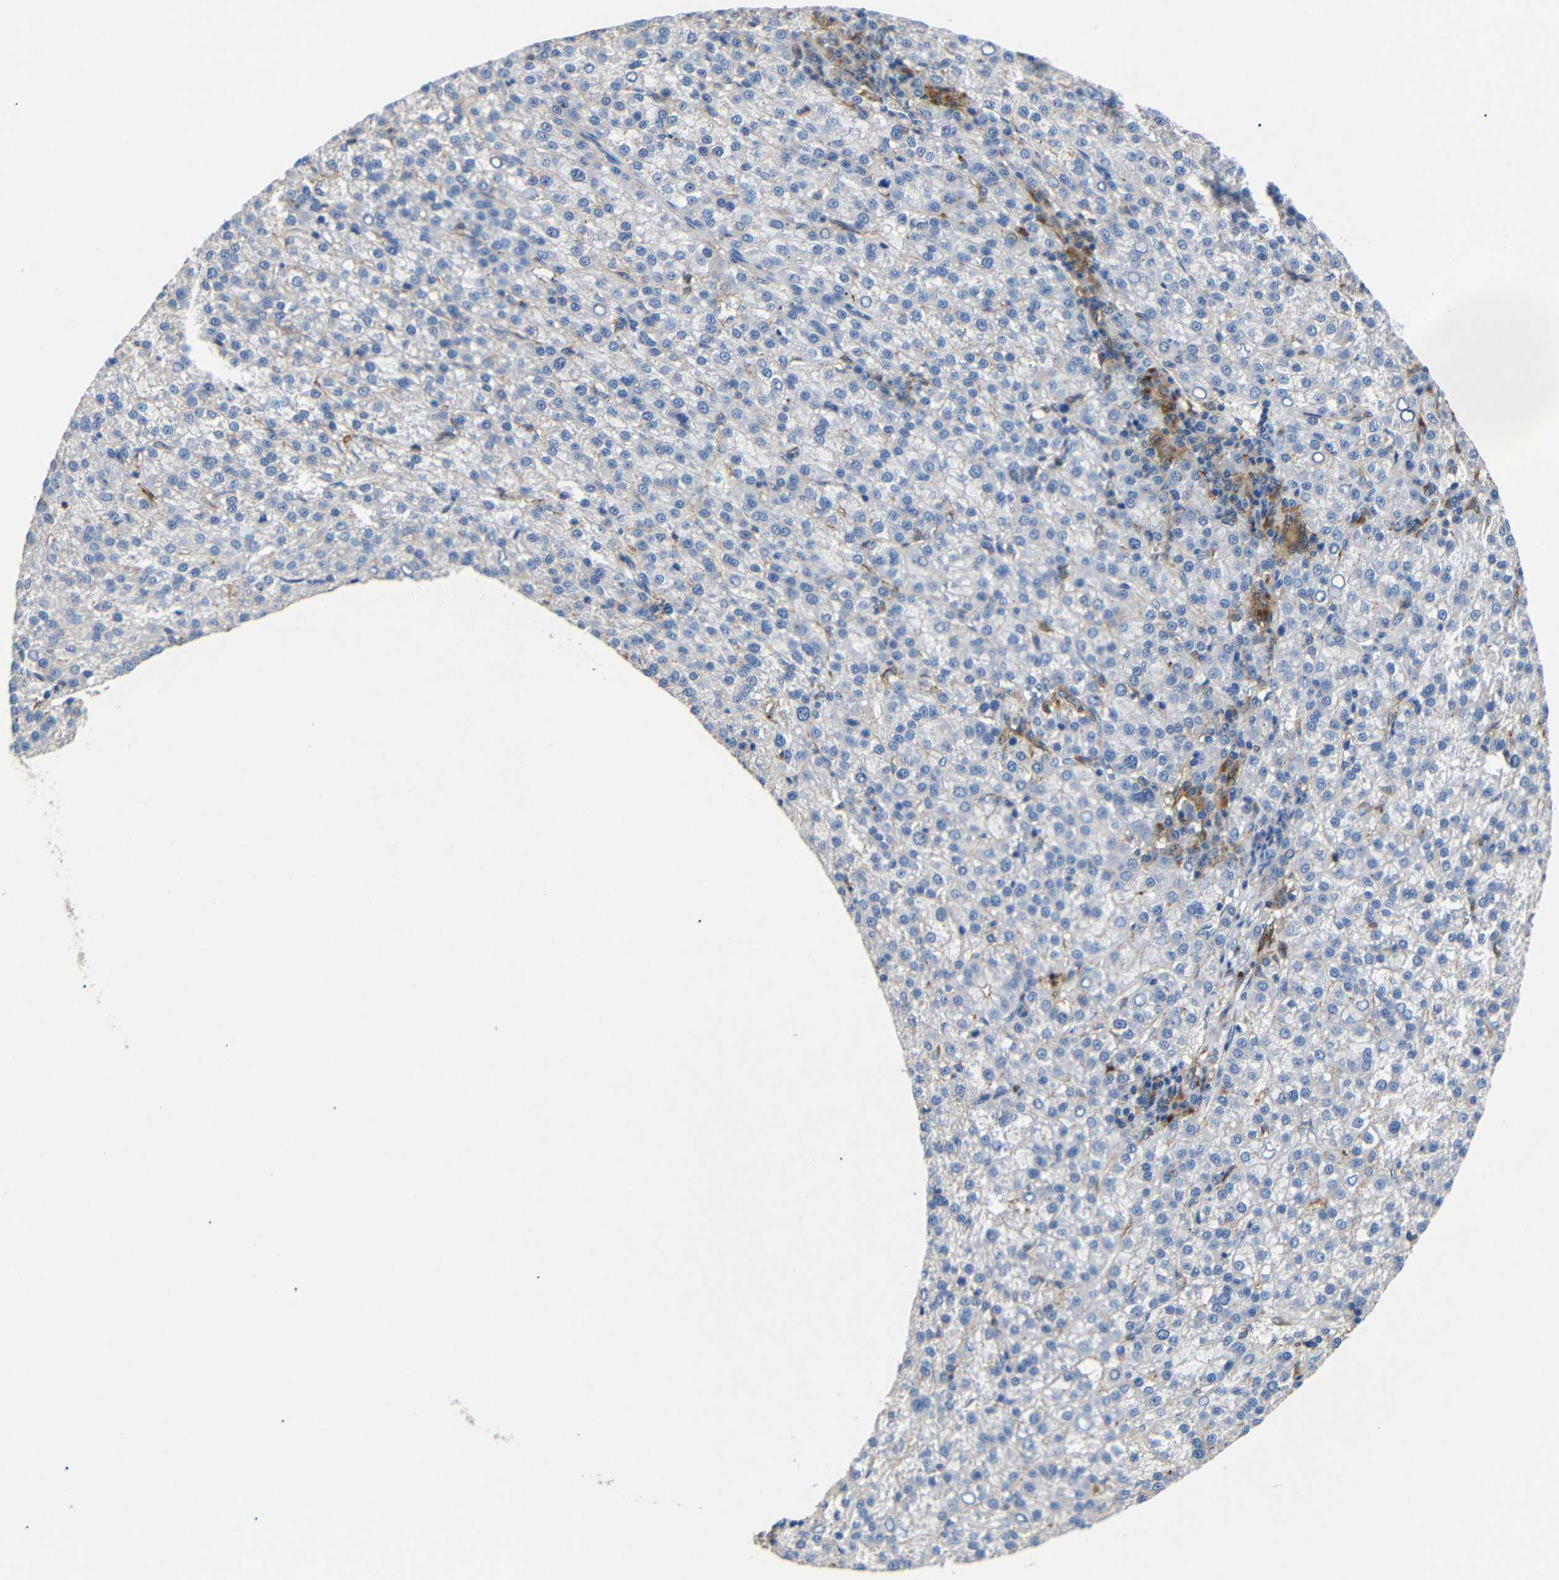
{"staining": {"intensity": "negative", "quantity": "none", "location": "none"}, "tissue": "liver cancer", "cell_type": "Tumor cells", "image_type": "cancer", "snomed": [{"axis": "morphology", "description": "Carcinoma, Hepatocellular, NOS"}, {"axis": "topography", "description": "Liver"}], "caption": "IHC image of neoplastic tissue: human liver hepatocellular carcinoma stained with DAB (3,3'-diaminobenzidine) shows no significant protein expression in tumor cells.", "gene": "SDCBP", "patient": {"sex": "female", "age": 58}}